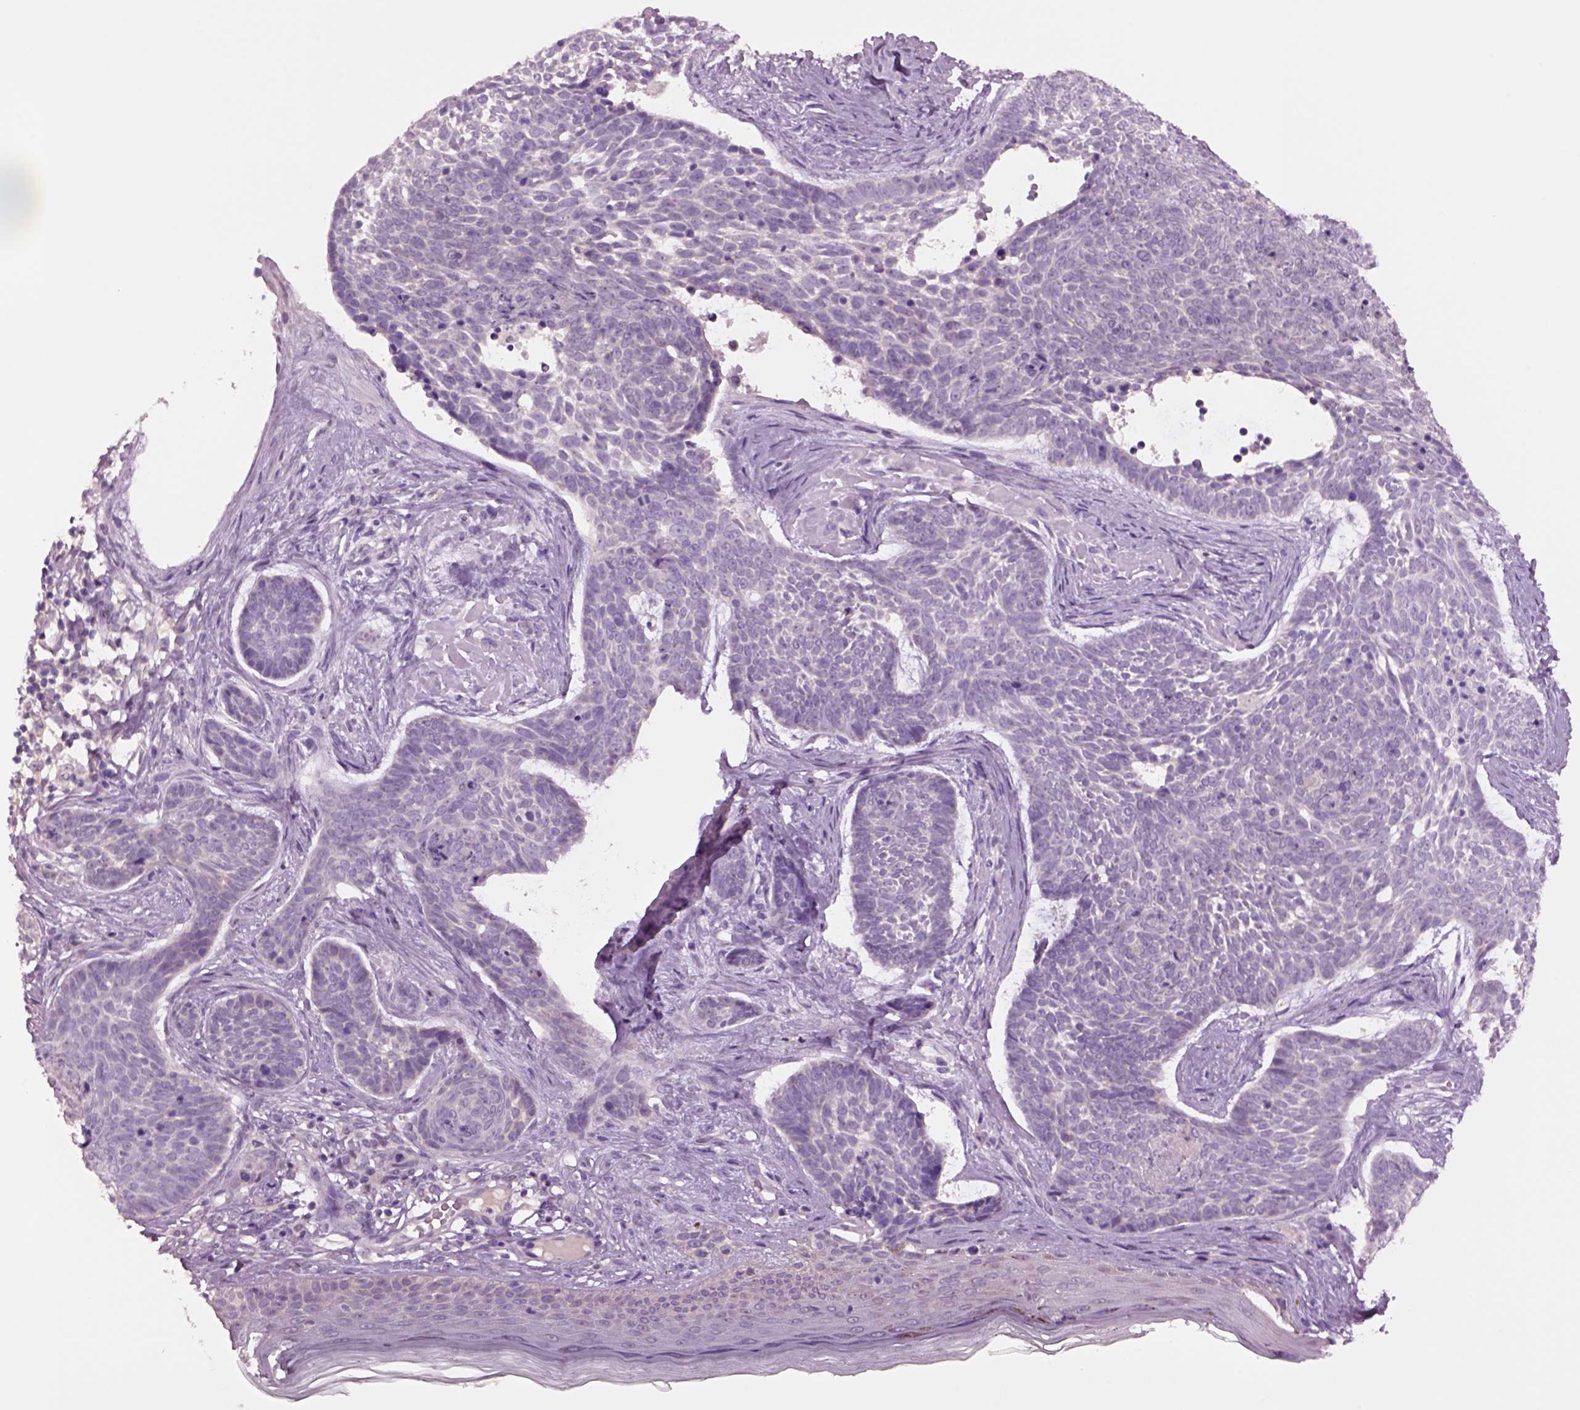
{"staining": {"intensity": "negative", "quantity": "none", "location": "none"}, "tissue": "skin cancer", "cell_type": "Tumor cells", "image_type": "cancer", "snomed": [{"axis": "morphology", "description": "Basal cell carcinoma"}, {"axis": "topography", "description": "Skin"}], "caption": "Immunohistochemical staining of human skin cancer (basal cell carcinoma) demonstrates no significant positivity in tumor cells.", "gene": "CLPSL1", "patient": {"sex": "male", "age": 85}}